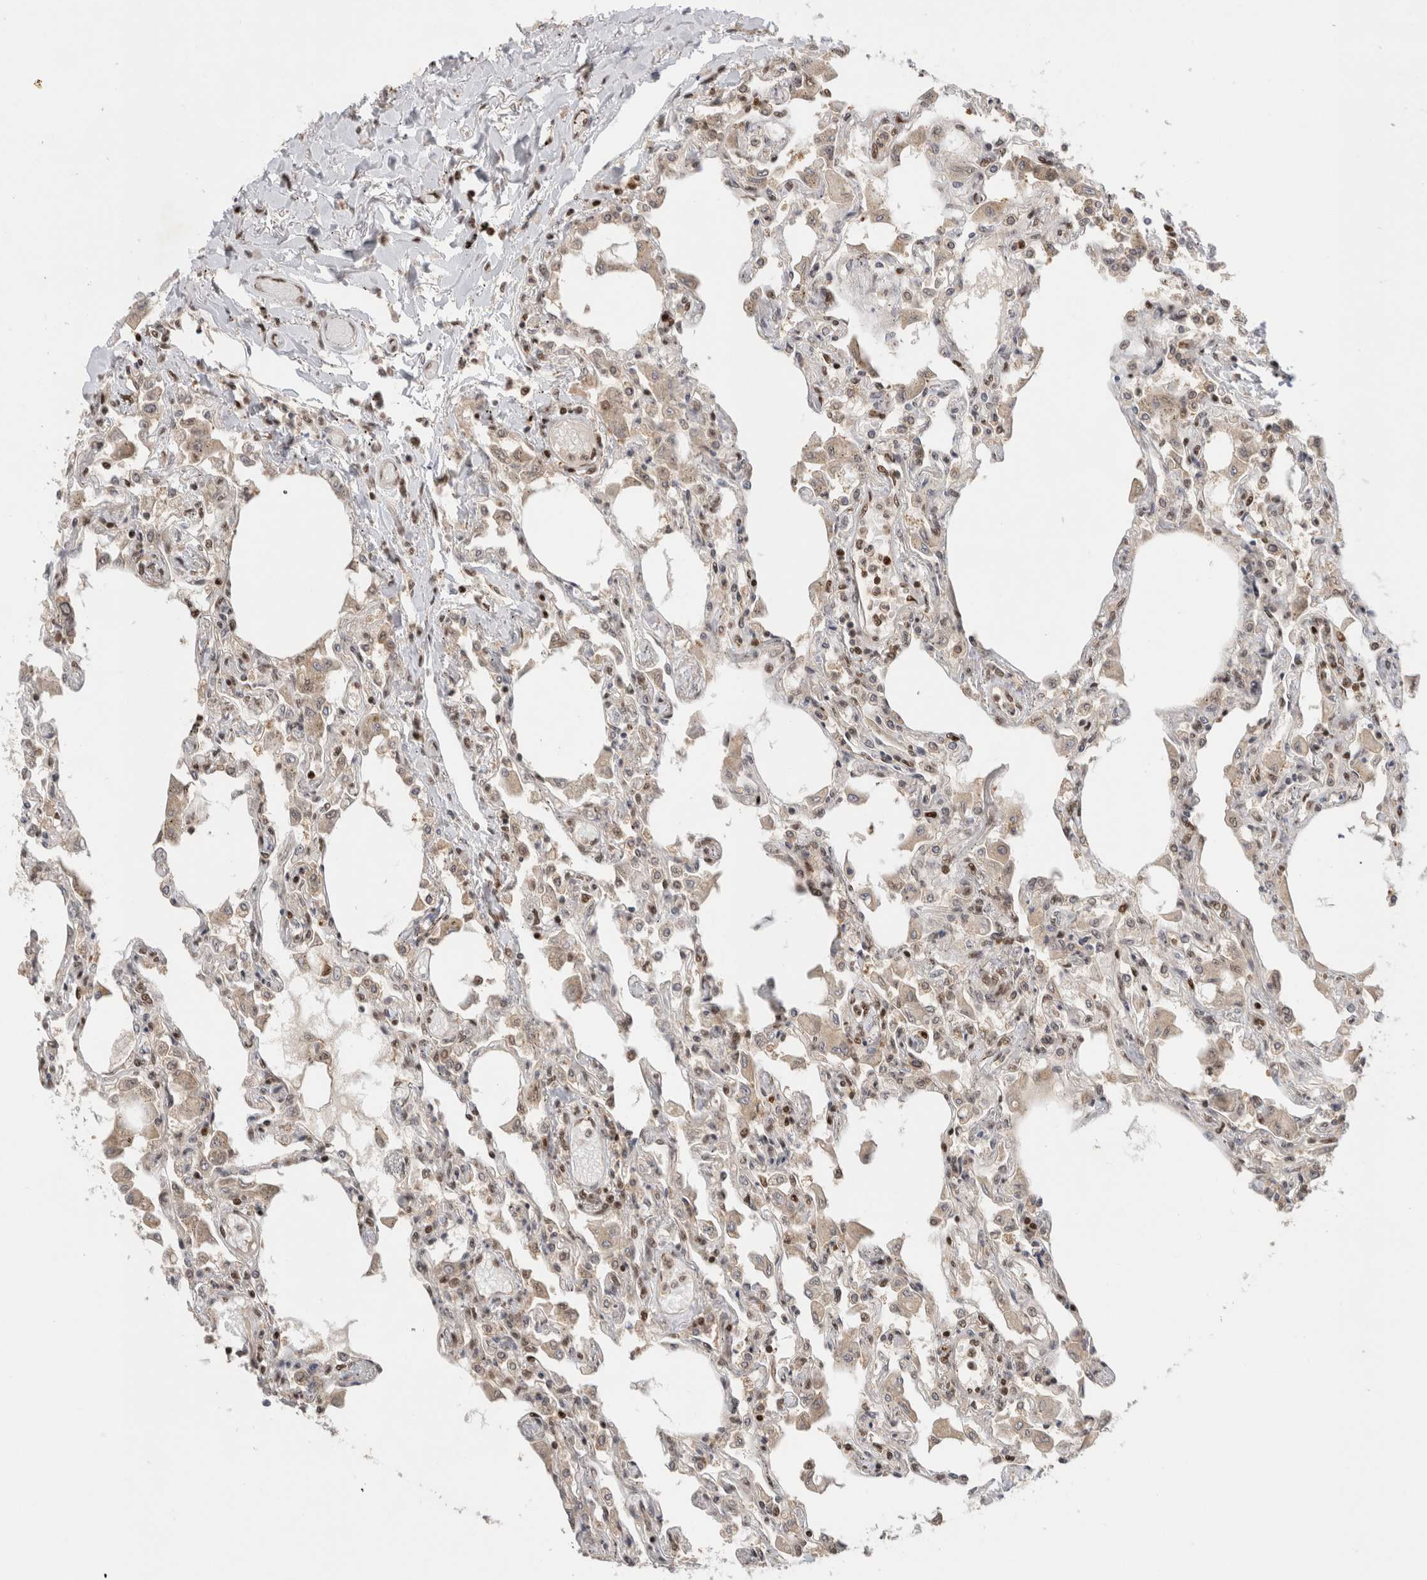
{"staining": {"intensity": "strong", "quantity": "25%-75%", "location": "nuclear"}, "tissue": "lung", "cell_type": "Alveolar cells", "image_type": "normal", "snomed": [{"axis": "morphology", "description": "Normal tissue, NOS"}, {"axis": "topography", "description": "Bronchus"}, {"axis": "topography", "description": "Lung"}], "caption": "A brown stain highlights strong nuclear positivity of a protein in alveolar cells of benign human lung. The staining was performed using DAB (3,3'-diaminobenzidine) to visualize the protein expression in brown, while the nuclei were stained in blue with hematoxylin (Magnification: 20x).", "gene": "SNRNP40", "patient": {"sex": "female", "age": 49}}